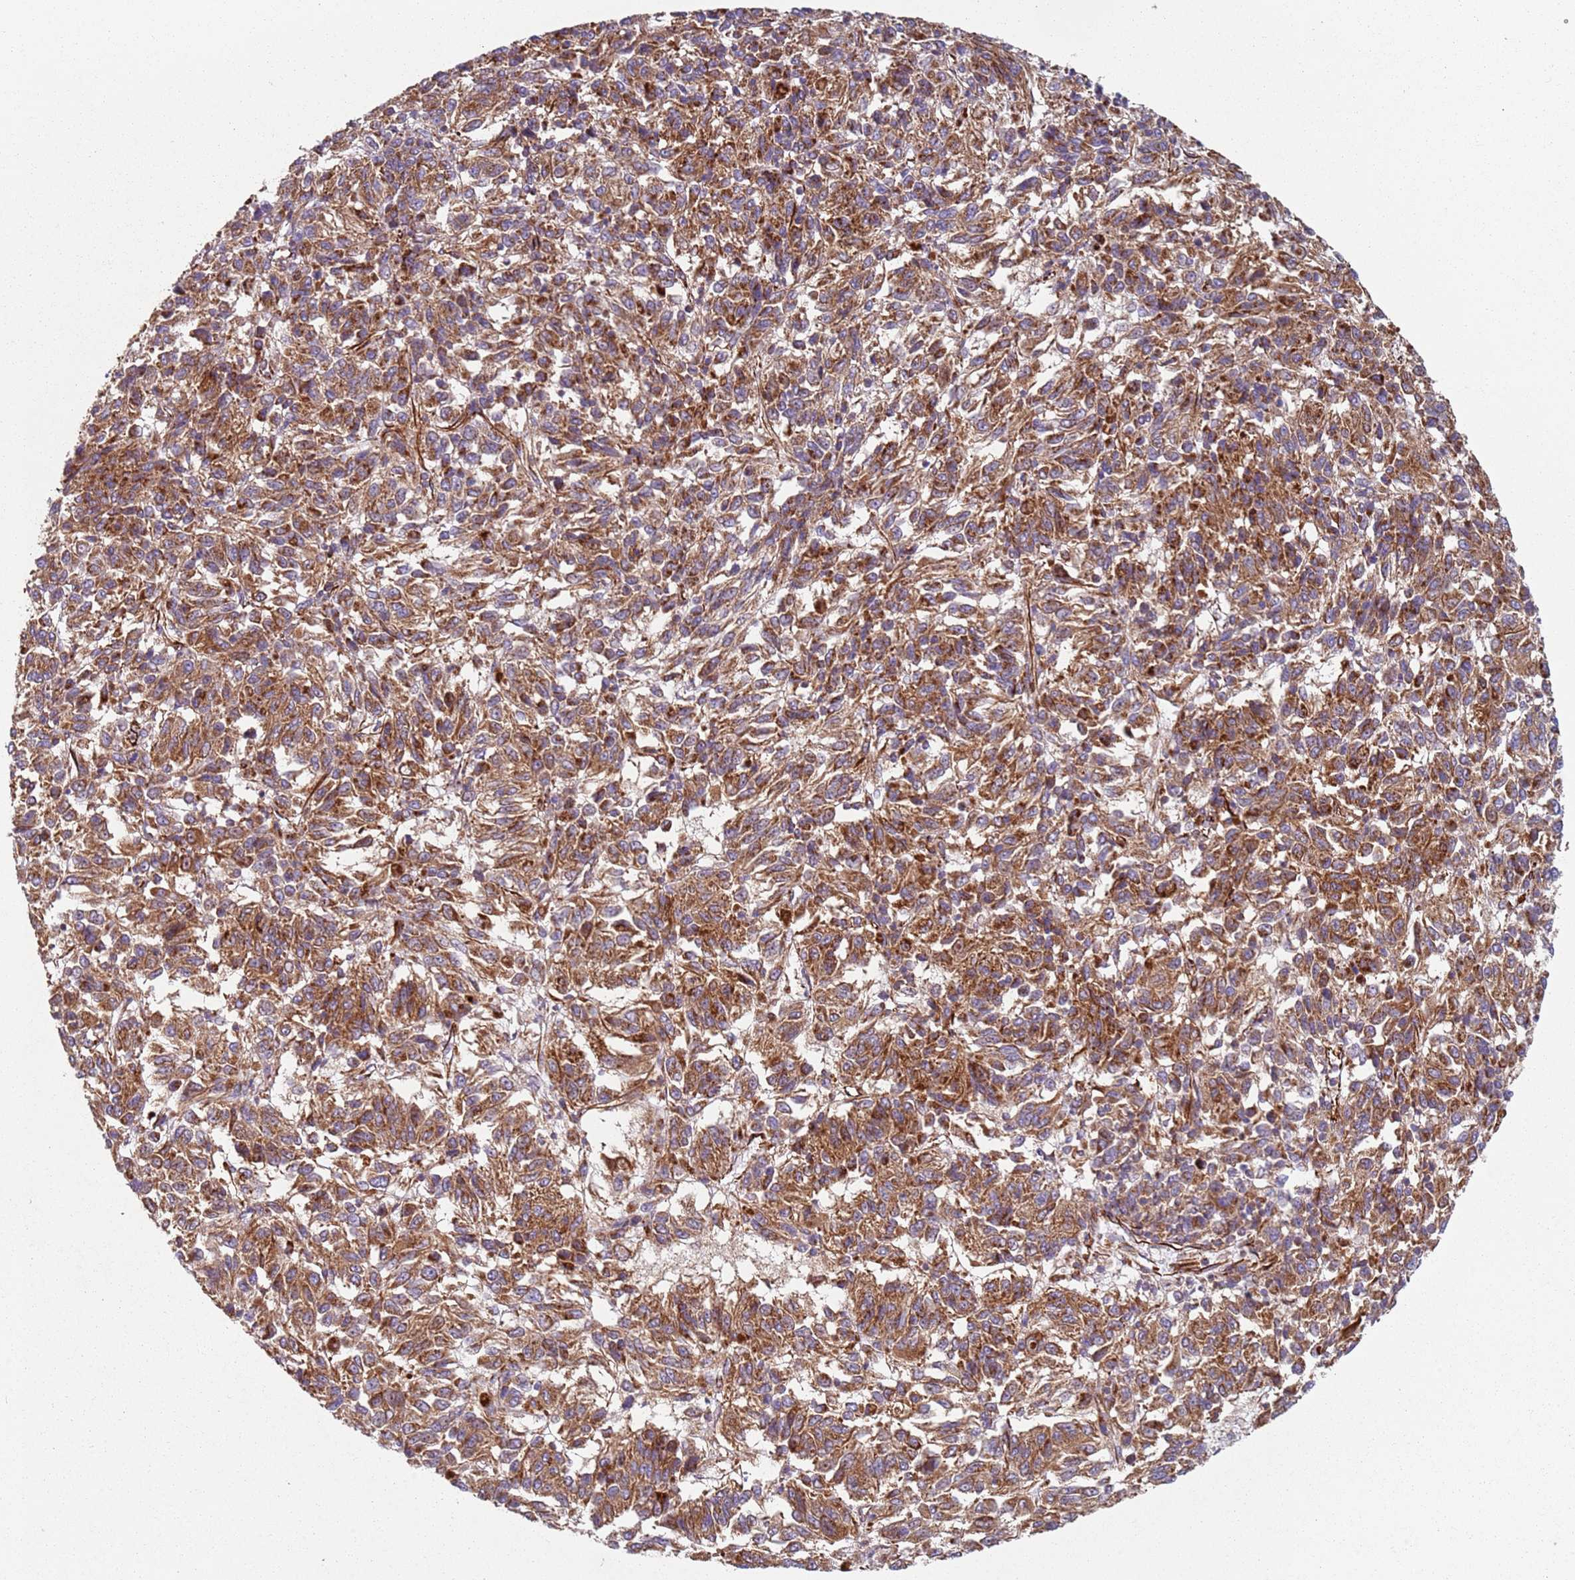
{"staining": {"intensity": "strong", "quantity": ">75%", "location": "cytoplasmic/membranous"}, "tissue": "melanoma", "cell_type": "Tumor cells", "image_type": "cancer", "snomed": [{"axis": "morphology", "description": "Malignant melanoma, Metastatic site"}, {"axis": "topography", "description": "Lung"}], "caption": "Protein positivity by immunohistochemistry demonstrates strong cytoplasmic/membranous positivity in approximately >75% of tumor cells in melanoma.", "gene": "SNAPIN", "patient": {"sex": "male", "age": 64}}